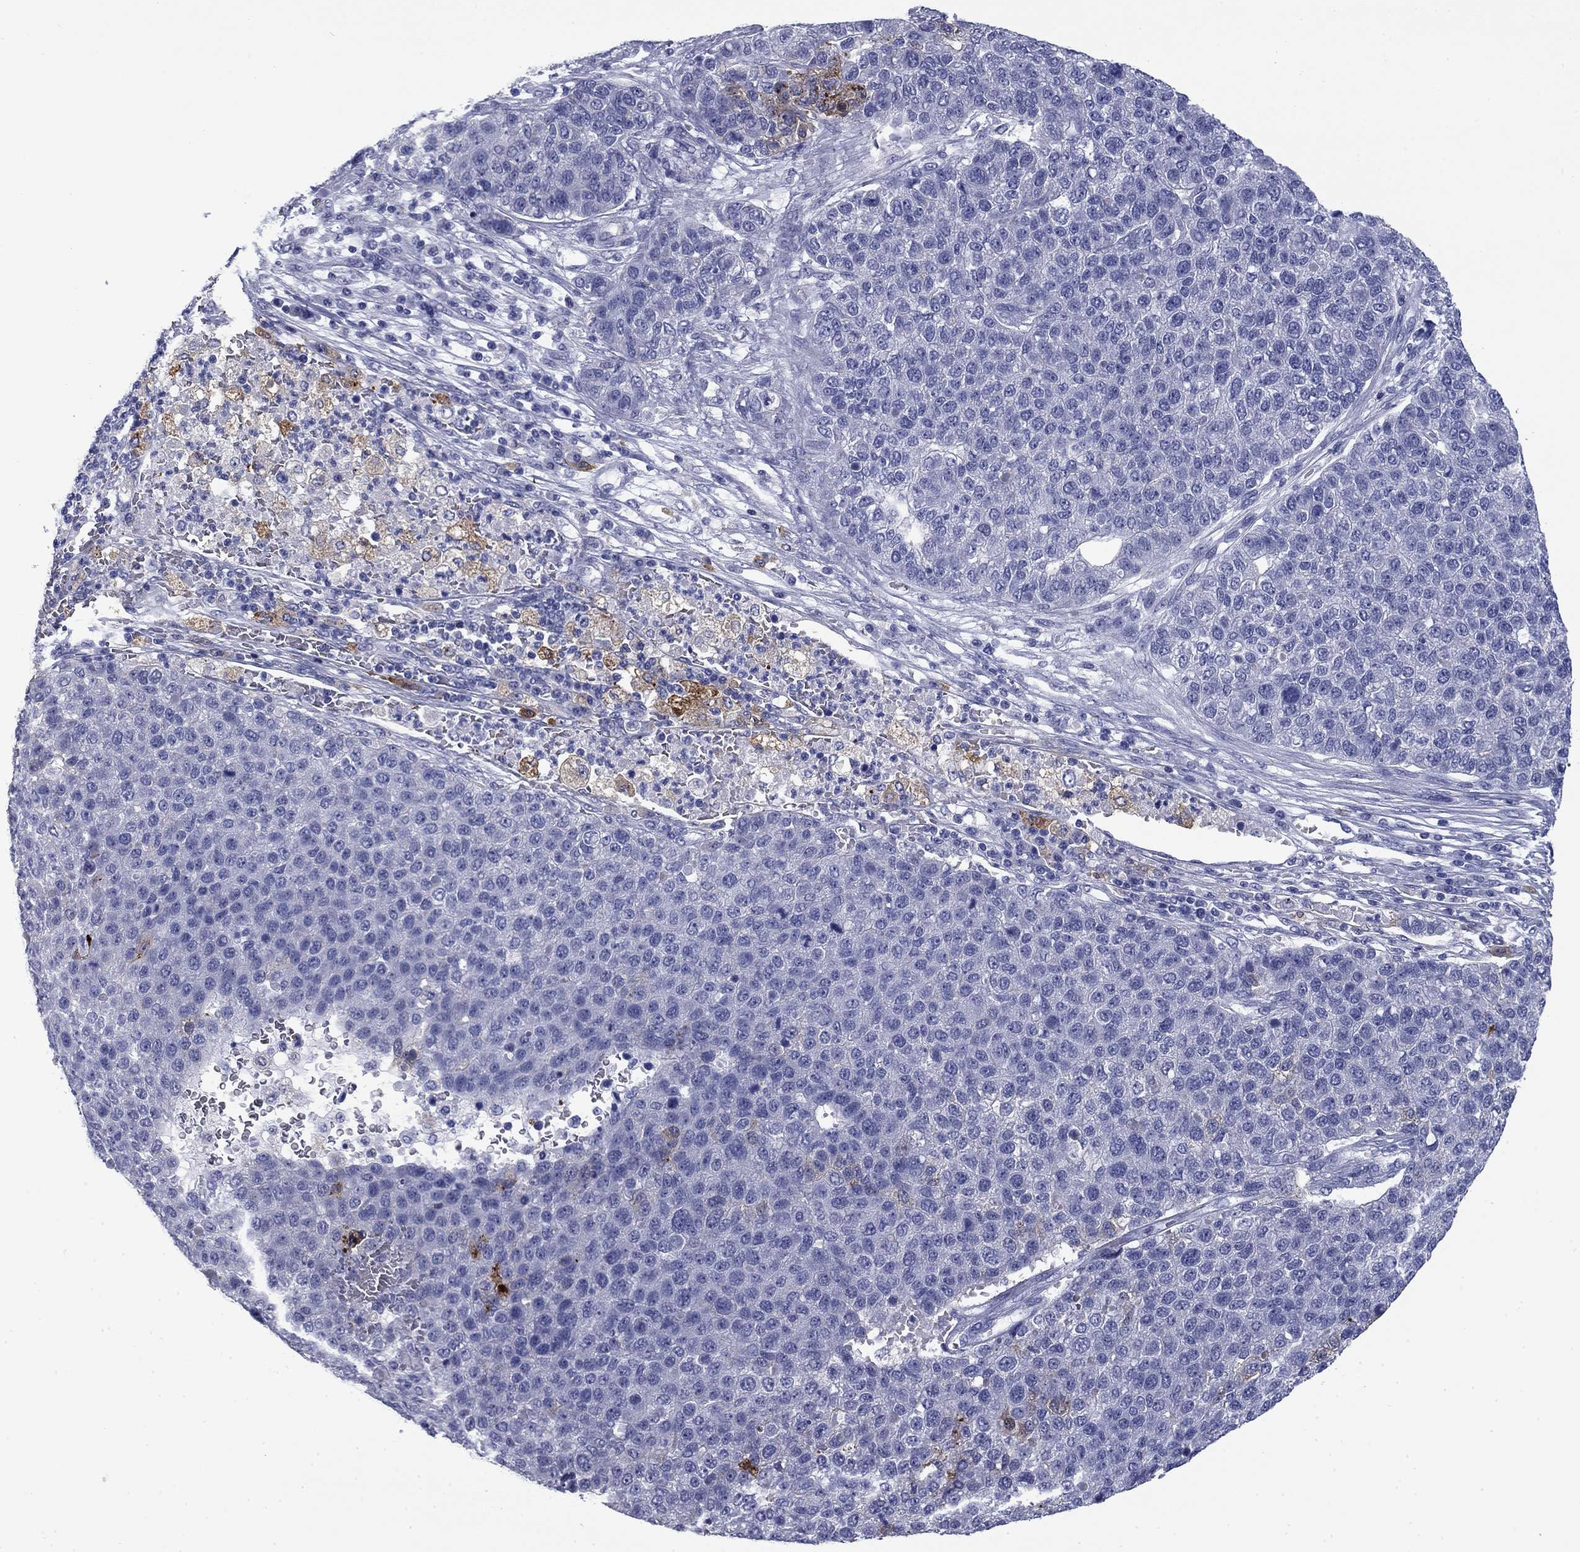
{"staining": {"intensity": "negative", "quantity": "none", "location": "none"}, "tissue": "pancreatic cancer", "cell_type": "Tumor cells", "image_type": "cancer", "snomed": [{"axis": "morphology", "description": "Adenocarcinoma, NOS"}, {"axis": "topography", "description": "Pancreas"}], "caption": "Image shows no significant protein staining in tumor cells of pancreatic adenocarcinoma.", "gene": "BCL2L14", "patient": {"sex": "female", "age": 61}}